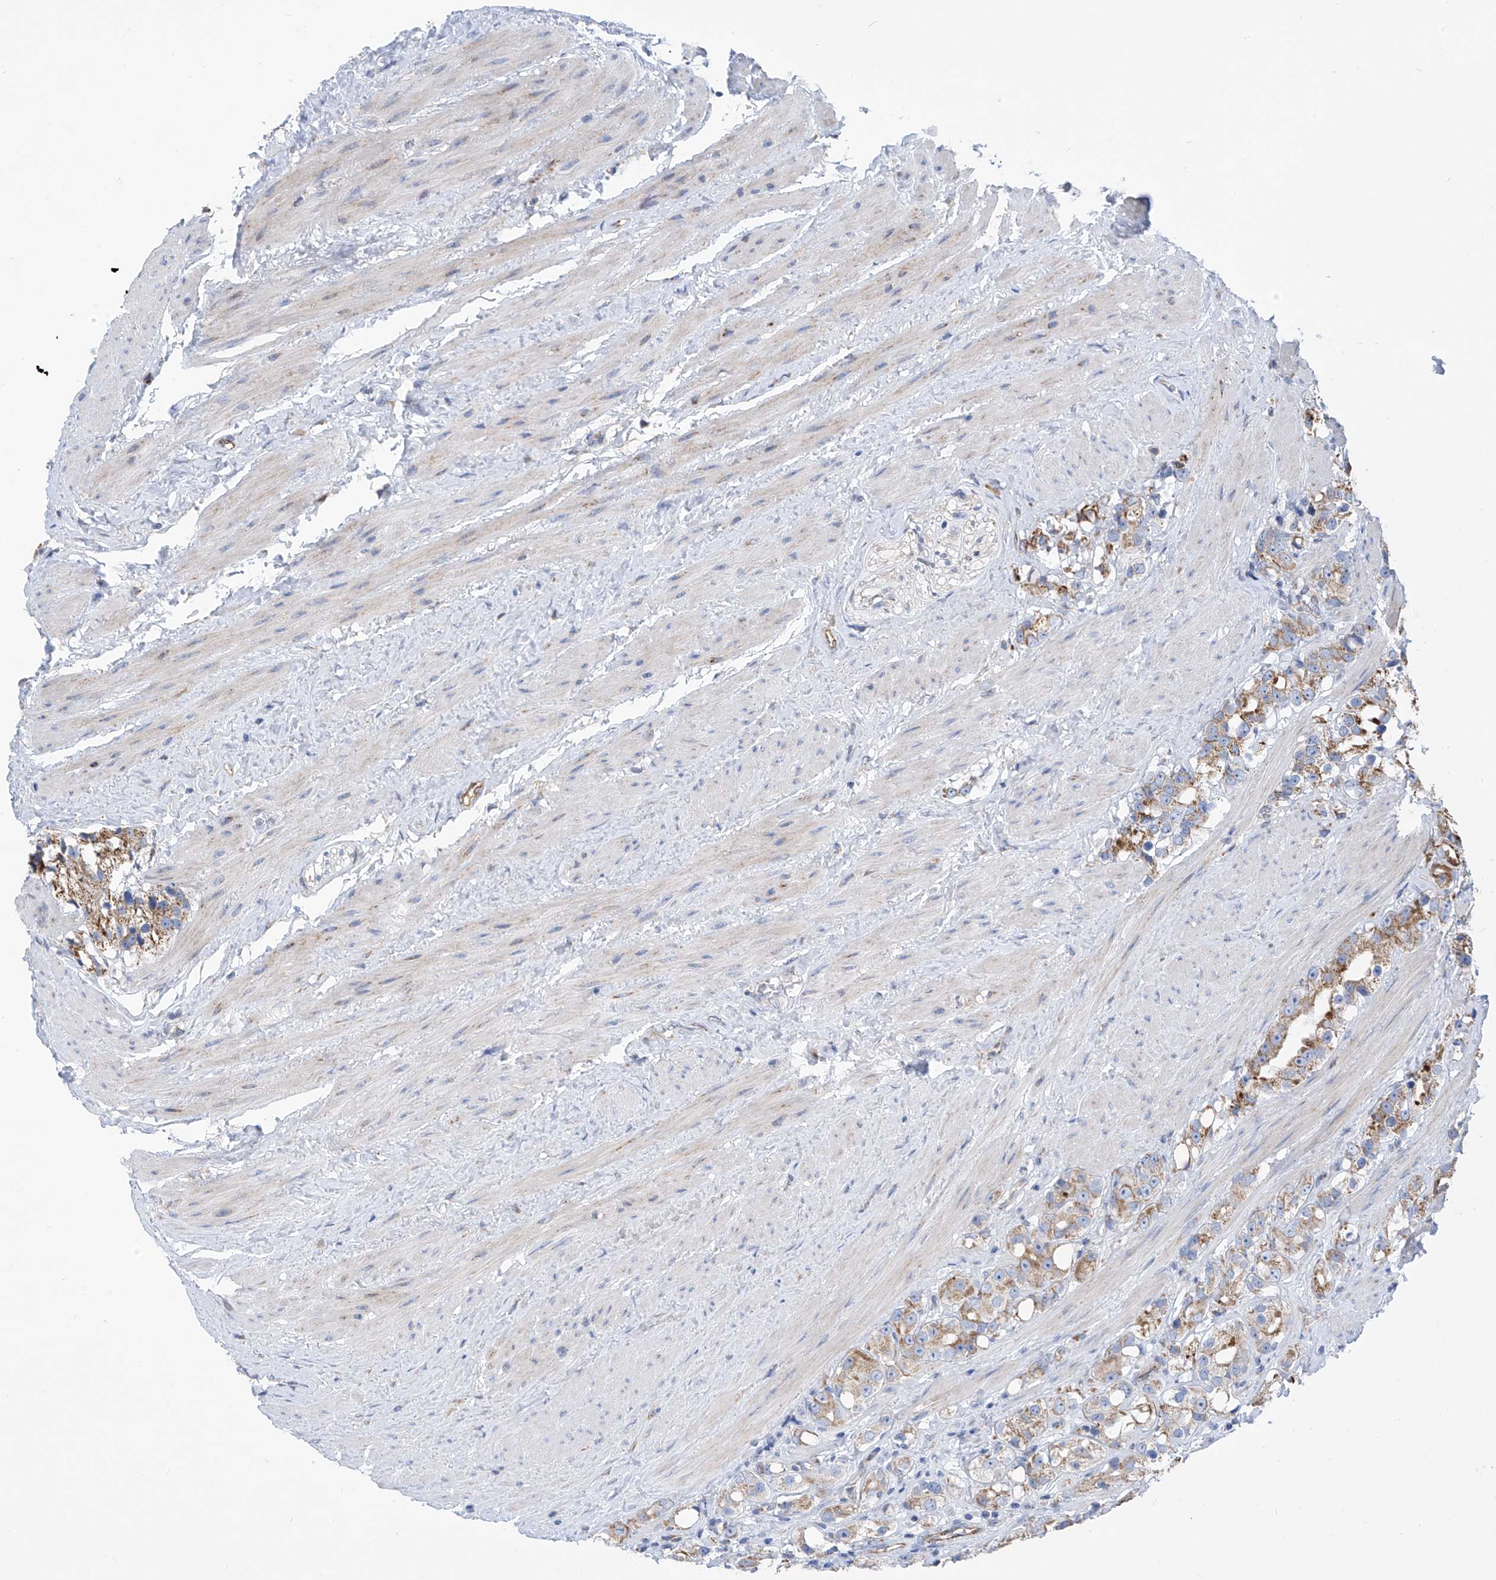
{"staining": {"intensity": "moderate", "quantity": ">75%", "location": "cytoplasmic/membranous"}, "tissue": "prostate cancer", "cell_type": "Tumor cells", "image_type": "cancer", "snomed": [{"axis": "morphology", "description": "Adenocarcinoma, NOS"}, {"axis": "topography", "description": "Prostate"}], "caption": "Tumor cells reveal medium levels of moderate cytoplasmic/membranous positivity in about >75% of cells in human prostate cancer. (IHC, brightfield microscopy, high magnification).", "gene": "EIF5B", "patient": {"sex": "male", "age": 79}}